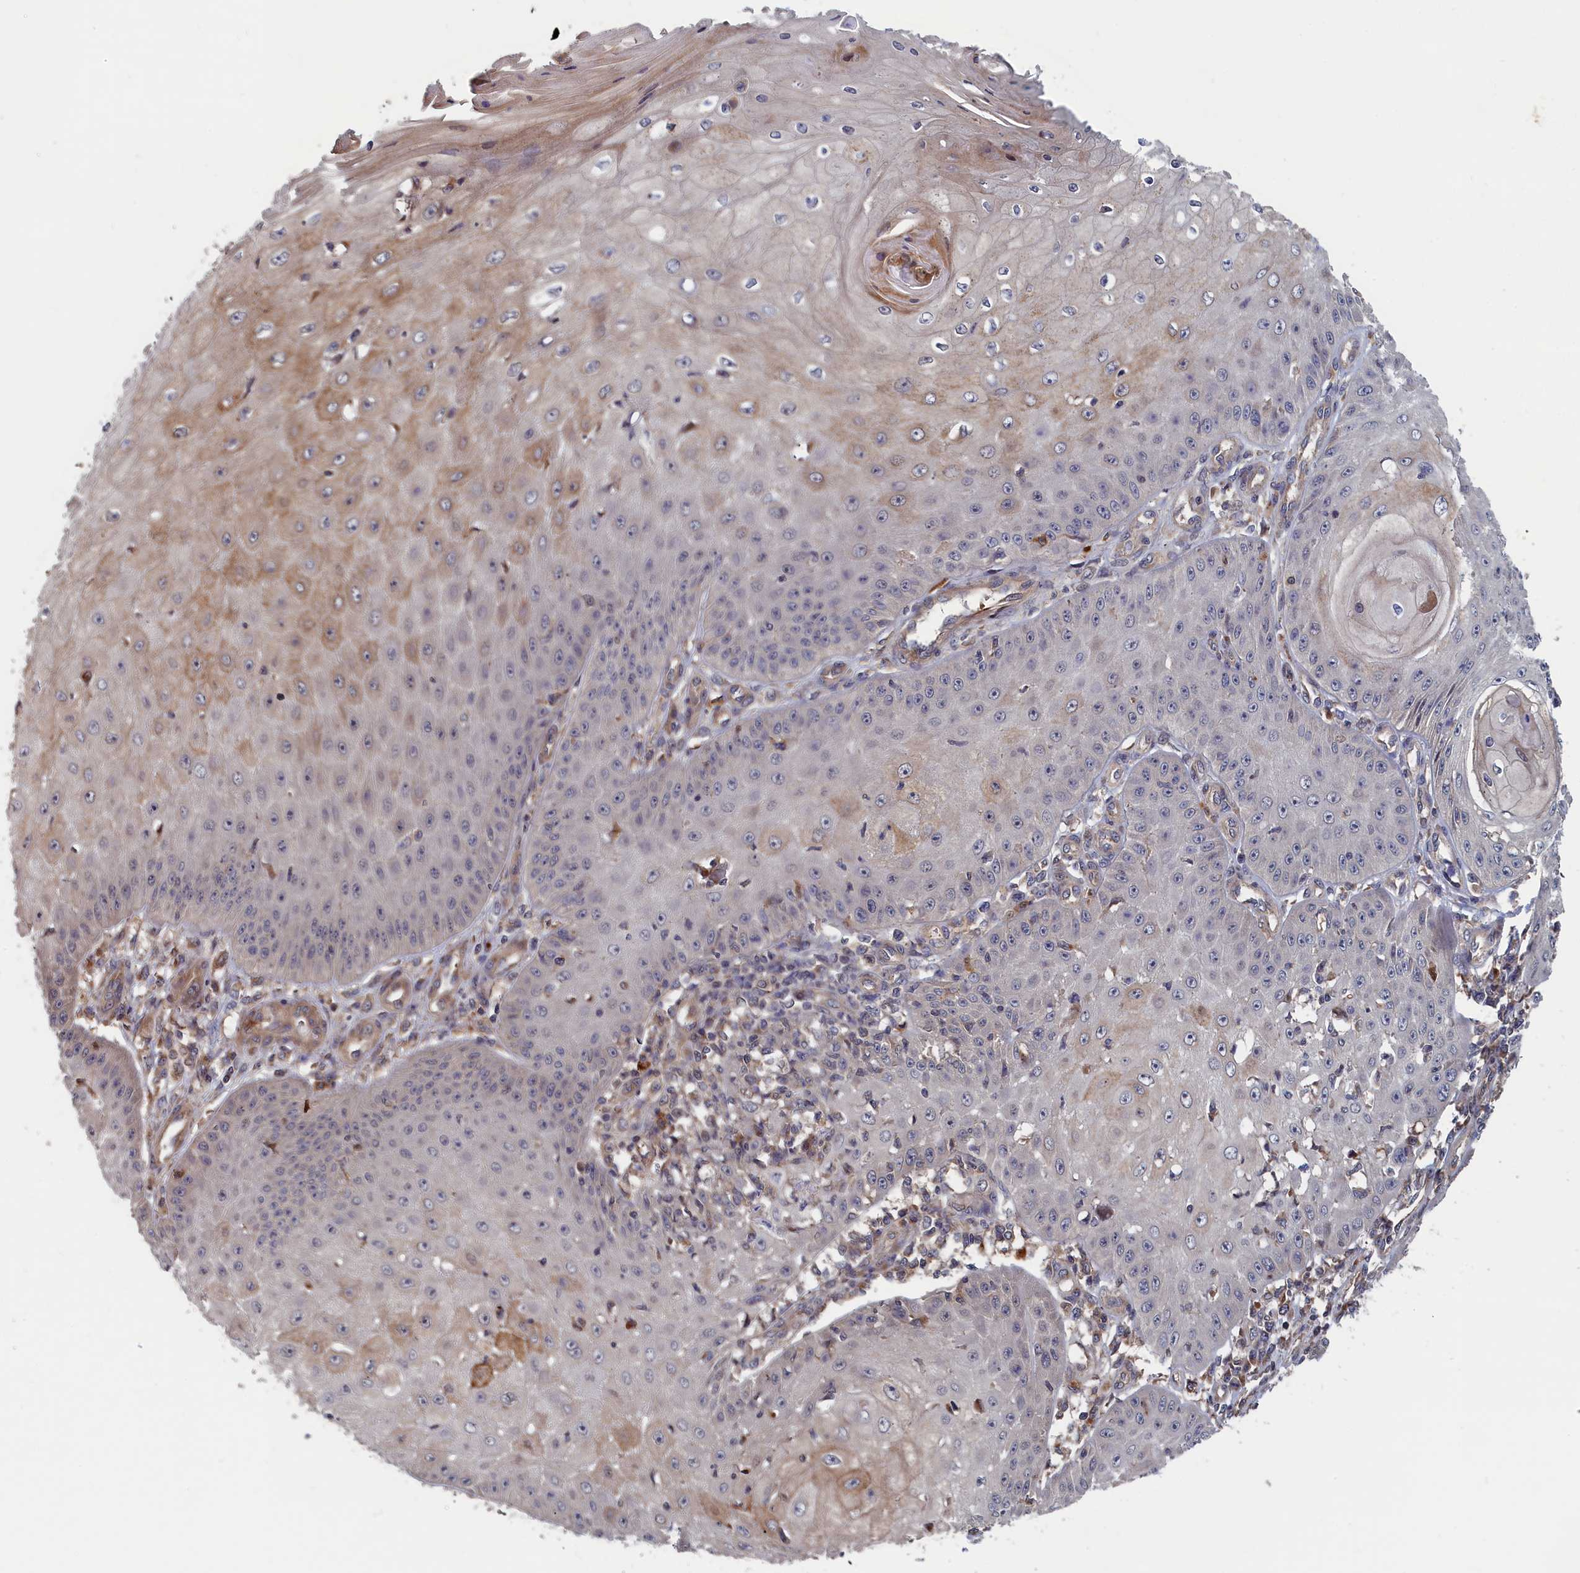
{"staining": {"intensity": "weak", "quantity": "<25%", "location": "cytoplasmic/membranous"}, "tissue": "skin cancer", "cell_type": "Tumor cells", "image_type": "cancer", "snomed": [{"axis": "morphology", "description": "Squamous cell carcinoma, NOS"}, {"axis": "topography", "description": "Skin"}], "caption": "Micrograph shows no significant protein positivity in tumor cells of squamous cell carcinoma (skin). (Immunohistochemistry, brightfield microscopy, high magnification).", "gene": "TRAPPC2L", "patient": {"sex": "male", "age": 70}}